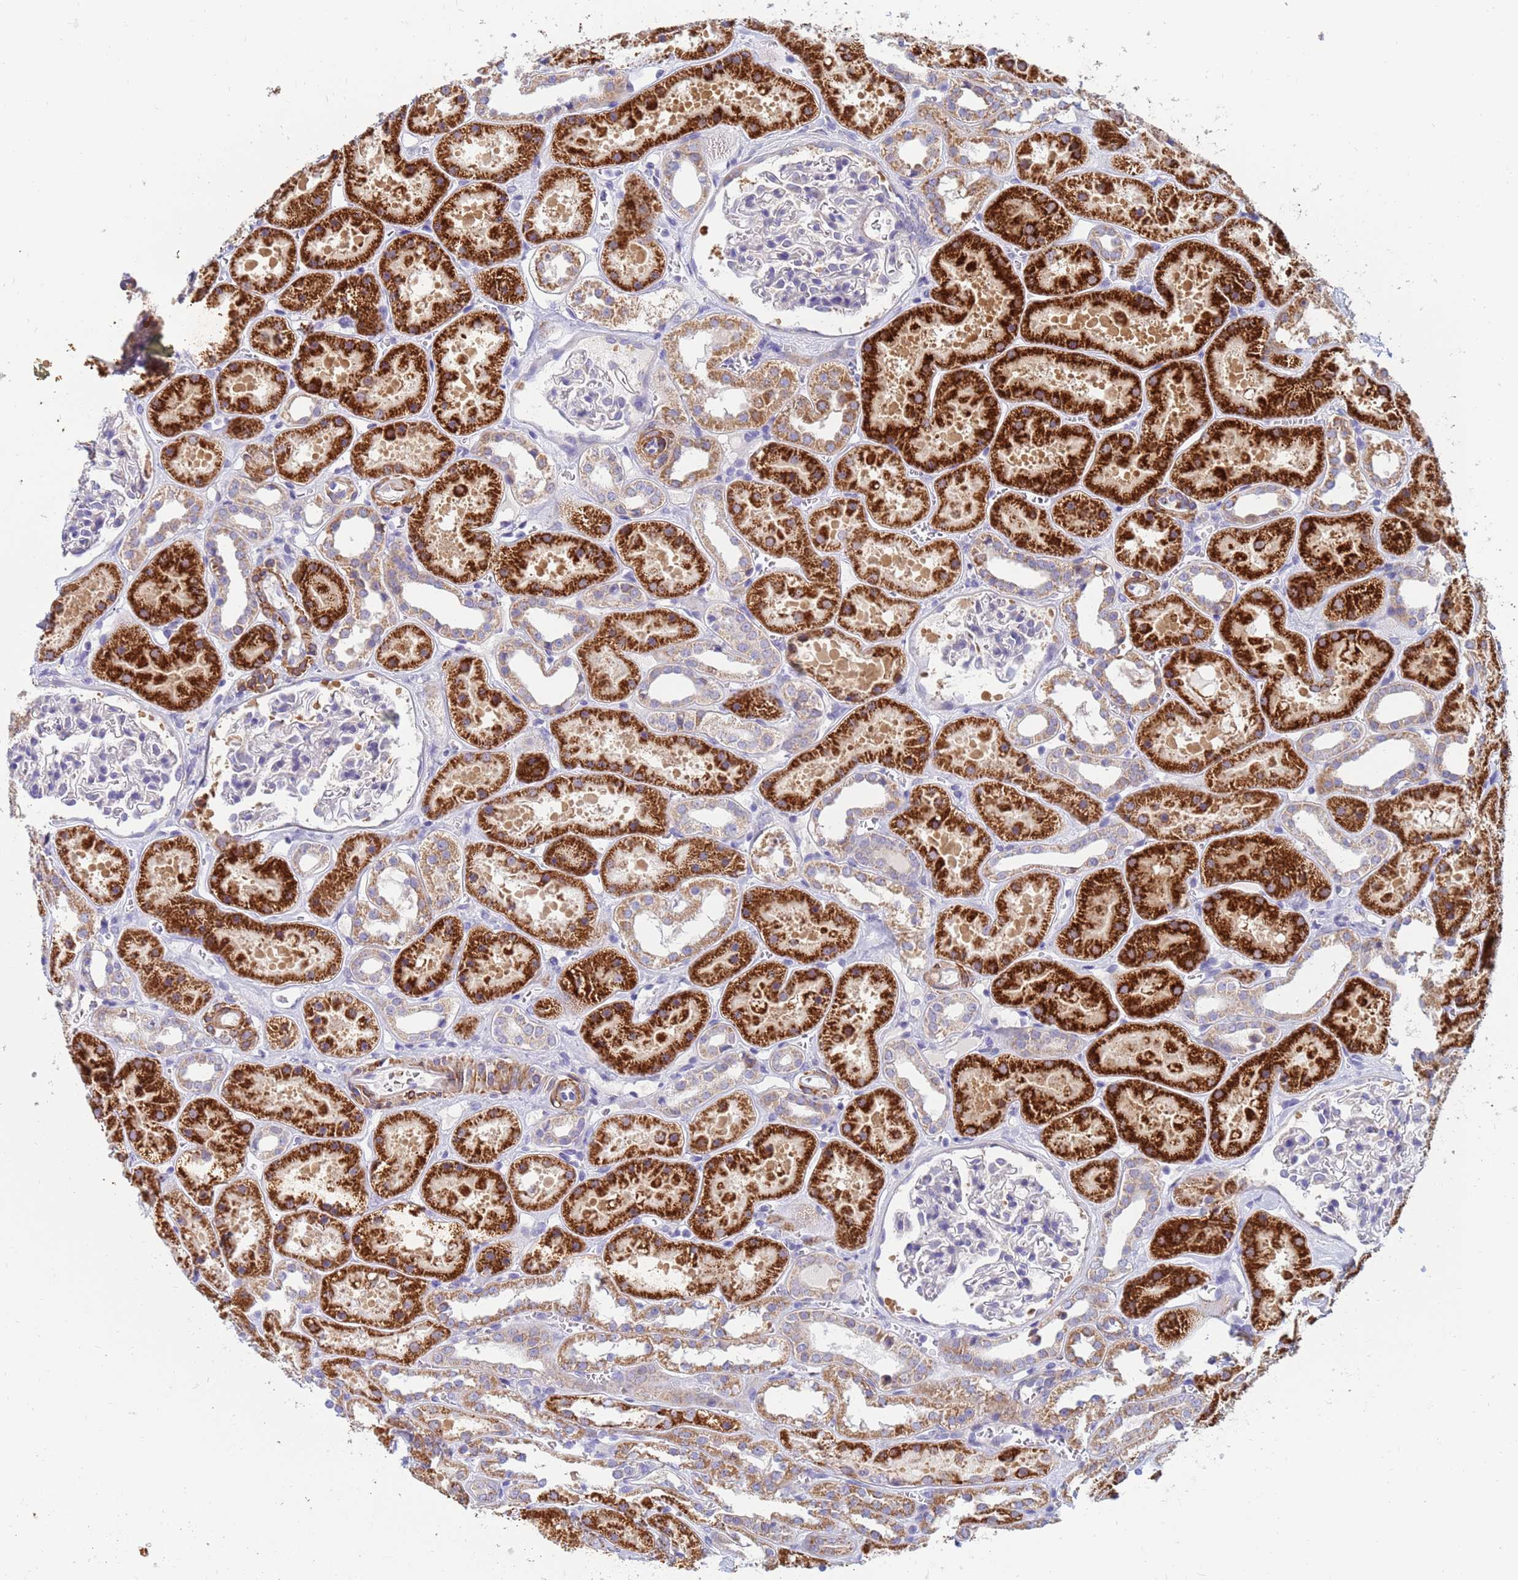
{"staining": {"intensity": "weak", "quantity": "<25%", "location": "cytoplasmic/membranous"}, "tissue": "kidney", "cell_type": "Cells in glomeruli", "image_type": "normal", "snomed": [{"axis": "morphology", "description": "Normal tissue, NOS"}, {"axis": "topography", "description": "Kidney"}], "caption": "Human kidney stained for a protein using IHC reveals no staining in cells in glomeruli.", "gene": "SDR39U1", "patient": {"sex": "female", "age": 41}}